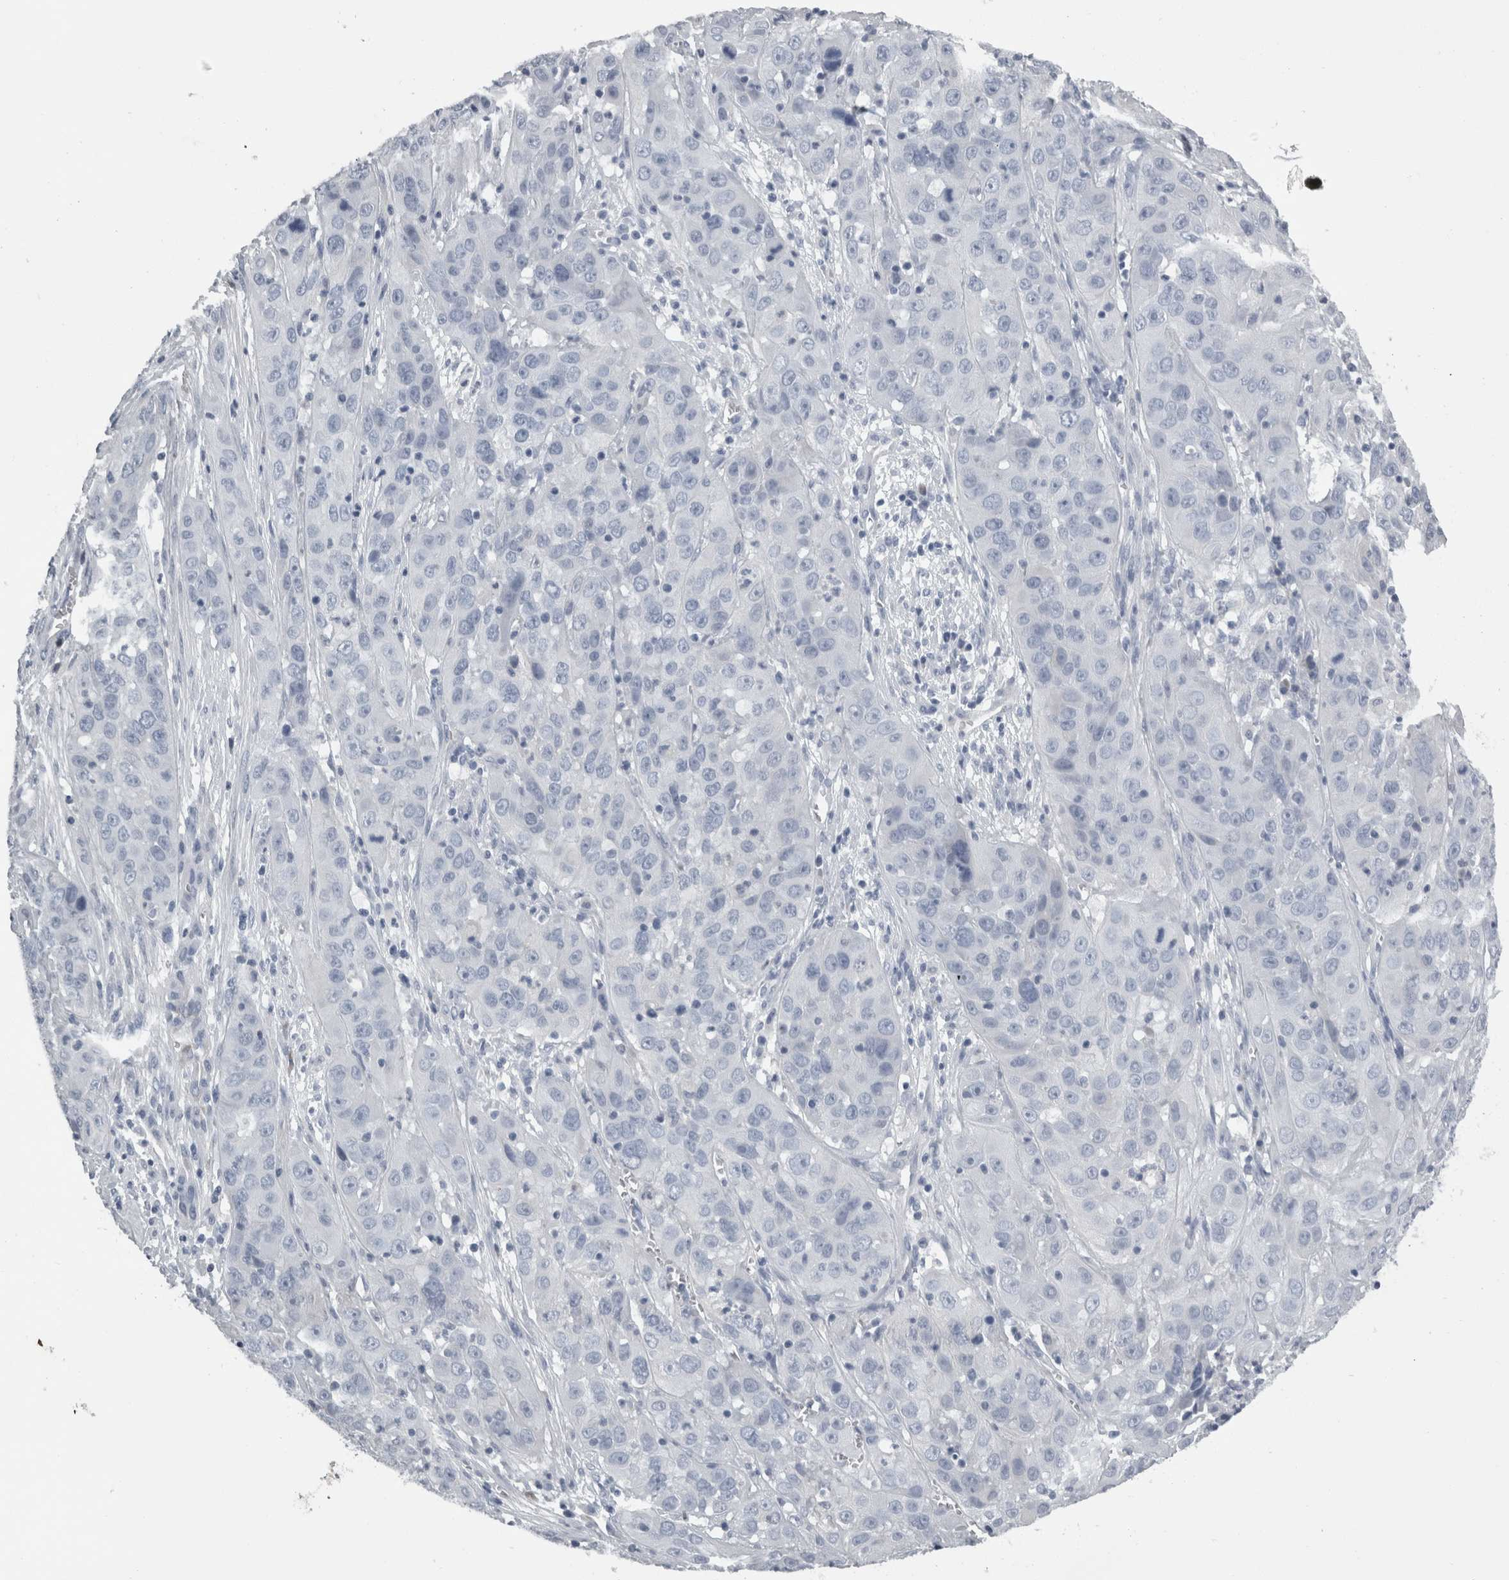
{"staining": {"intensity": "negative", "quantity": "none", "location": "none"}, "tissue": "cervical cancer", "cell_type": "Tumor cells", "image_type": "cancer", "snomed": [{"axis": "morphology", "description": "Squamous cell carcinoma, NOS"}, {"axis": "topography", "description": "Cervix"}], "caption": "Immunohistochemistry of cervical cancer (squamous cell carcinoma) displays no expression in tumor cells. Brightfield microscopy of IHC stained with DAB (brown) and hematoxylin (blue), captured at high magnification.", "gene": "TCAP", "patient": {"sex": "female", "age": 32}}